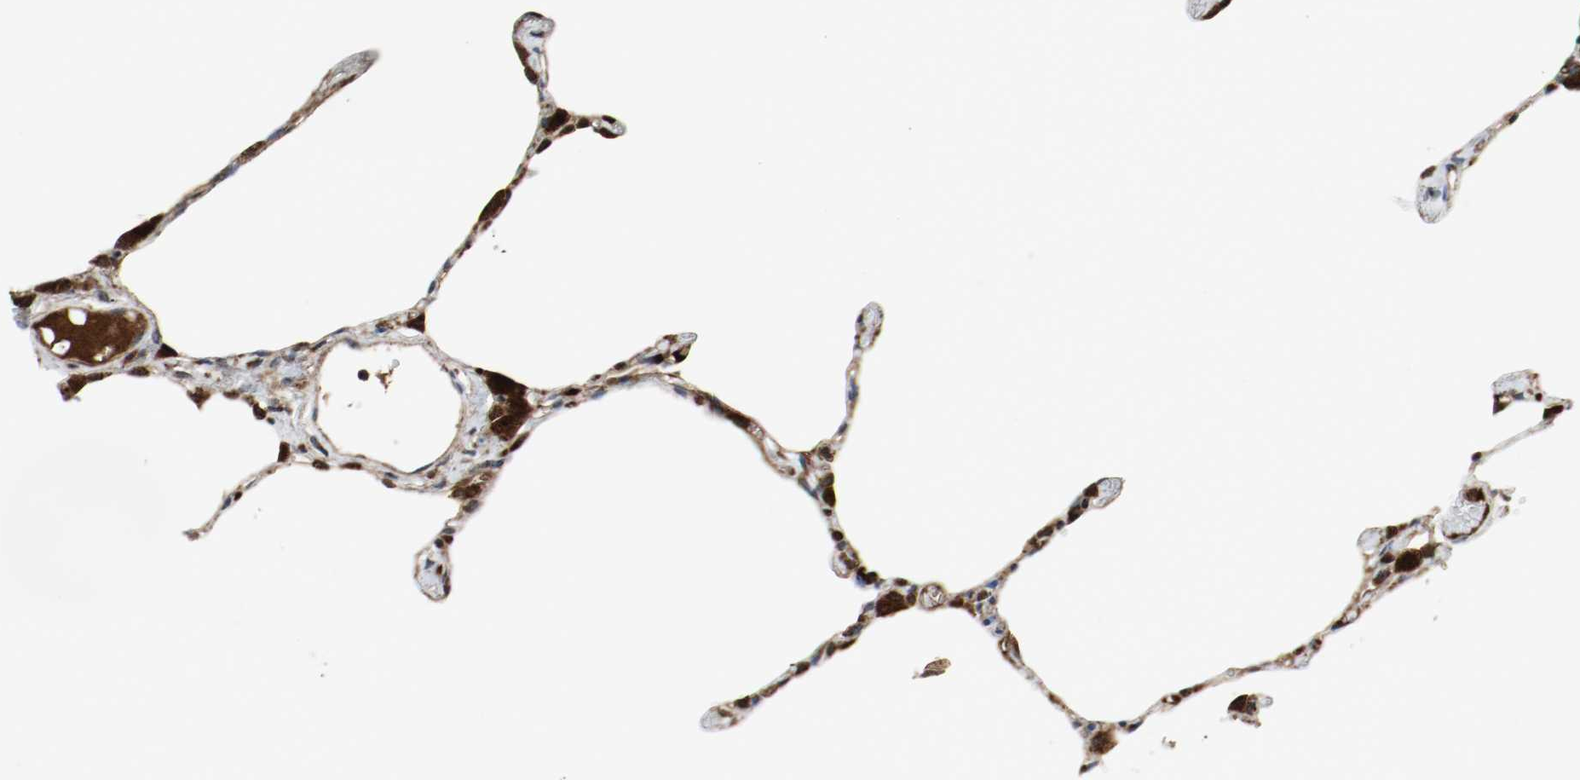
{"staining": {"intensity": "strong", "quantity": "25%-75%", "location": "cytoplasmic/membranous"}, "tissue": "lung", "cell_type": "Alveolar cells", "image_type": "normal", "snomed": [{"axis": "morphology", "description": "Normal tissue, NOS"}, {"axis": "topography", "description": "Lung"}], "caption": "Immunohistochemistry (IHC) of normal lung exhibits high levels of strong cytoplasmic/membranous expression in about 25%-75% of alveolar cells. The protein is shown in brown color, while the nuclei are stained blue.", "gene": "TXNRD1", "patient": {"sex": "female", "age": 49}}